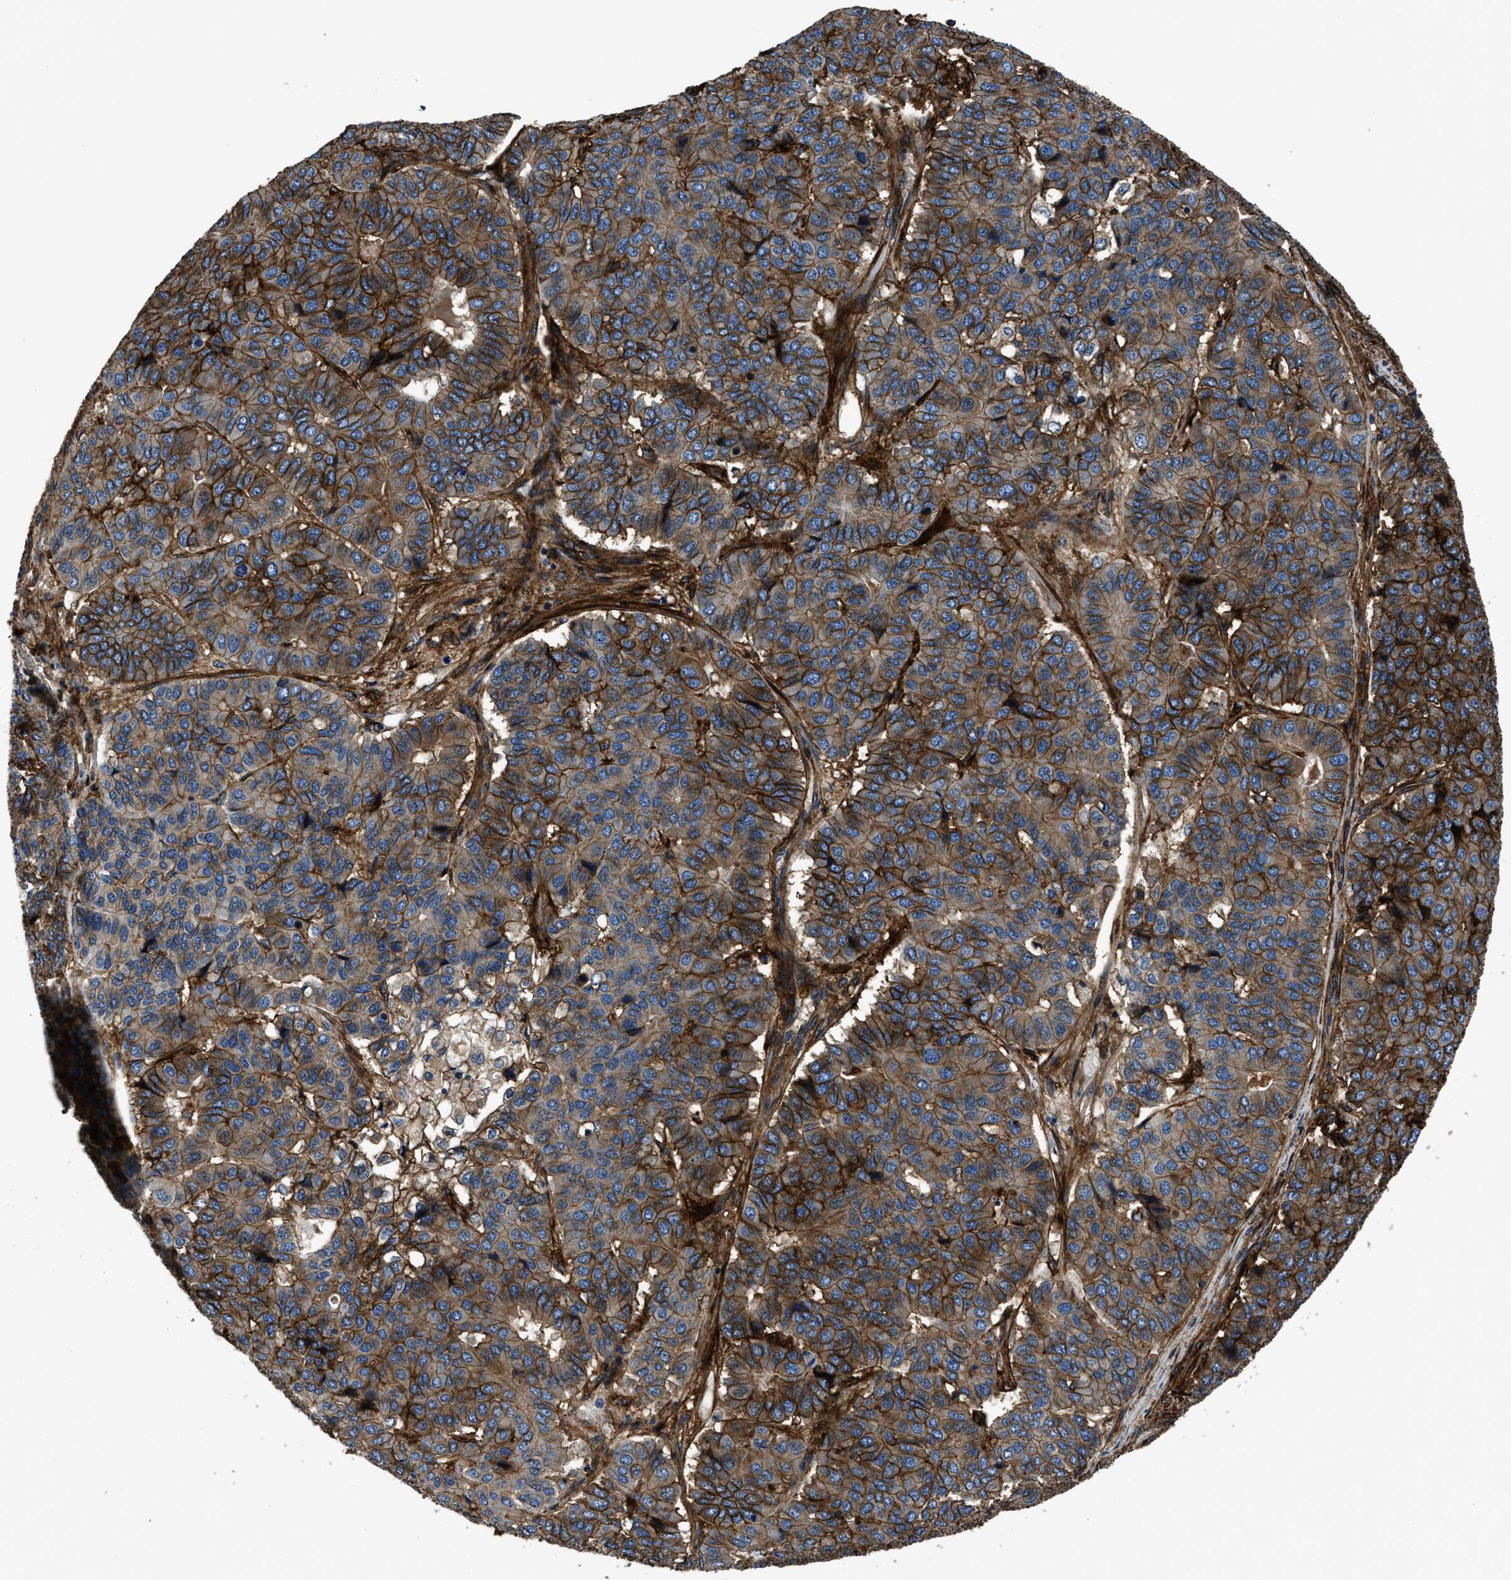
{"staining": {"intensity": "strong", "quantity": ">75%", "location": "cytoplasmic/membranous"}, "tissue": "pancreatic cancer", "cell_type": "Tumor cells", "image_type": "cancer", "snomed": [{"axis": "morphology", "description": "Adenocarcinoma, NOS"}, {"axis": "topography", "description": "Pancreas"}], "caption": "A micrograph of adenocarcinoma (pancreatic) stained for a protein exhibits strong cytoplasmic/membranous brown staining in tumor cells. Nuclei are stained in blue.", "gene": "CD276", "patient": {"sex": "male", "age": 50}}